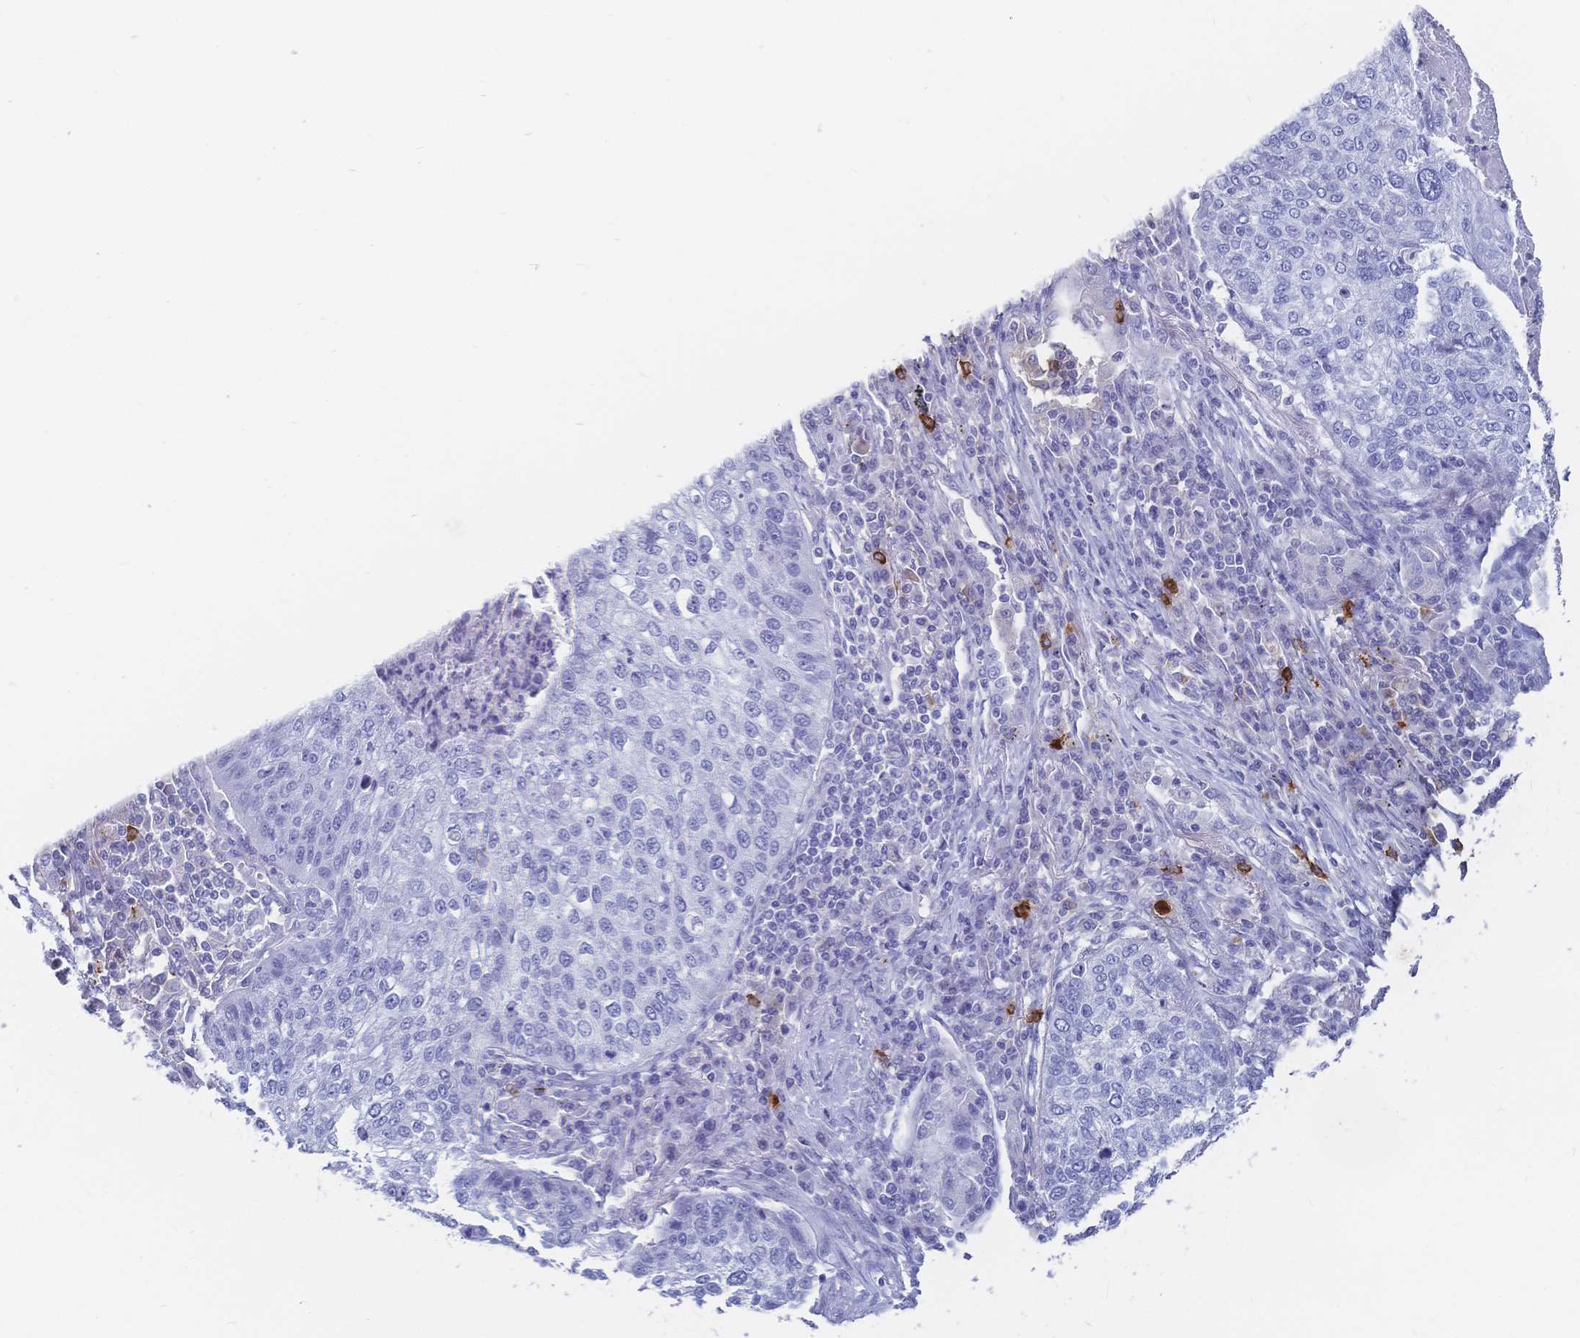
{"staining": {"intensity": "negative", "quantity": "none", "location": "none"}, "tissue": "lung cancer", "cell_type": "Tumor cells", "image_type": "cancer", "snomed": [{"axis": "morphology", "description": "Squamous cell carcinoma, NOS"}, {"axis": "topography", "description": "Lung"}], "caption": "An image of lung cancer stained for a protein reveals no brown staining in tumor cells. Nuclei are stained in blue.", "gene": "IL2RB", "patient": {"sex": "male", "age": 63}}